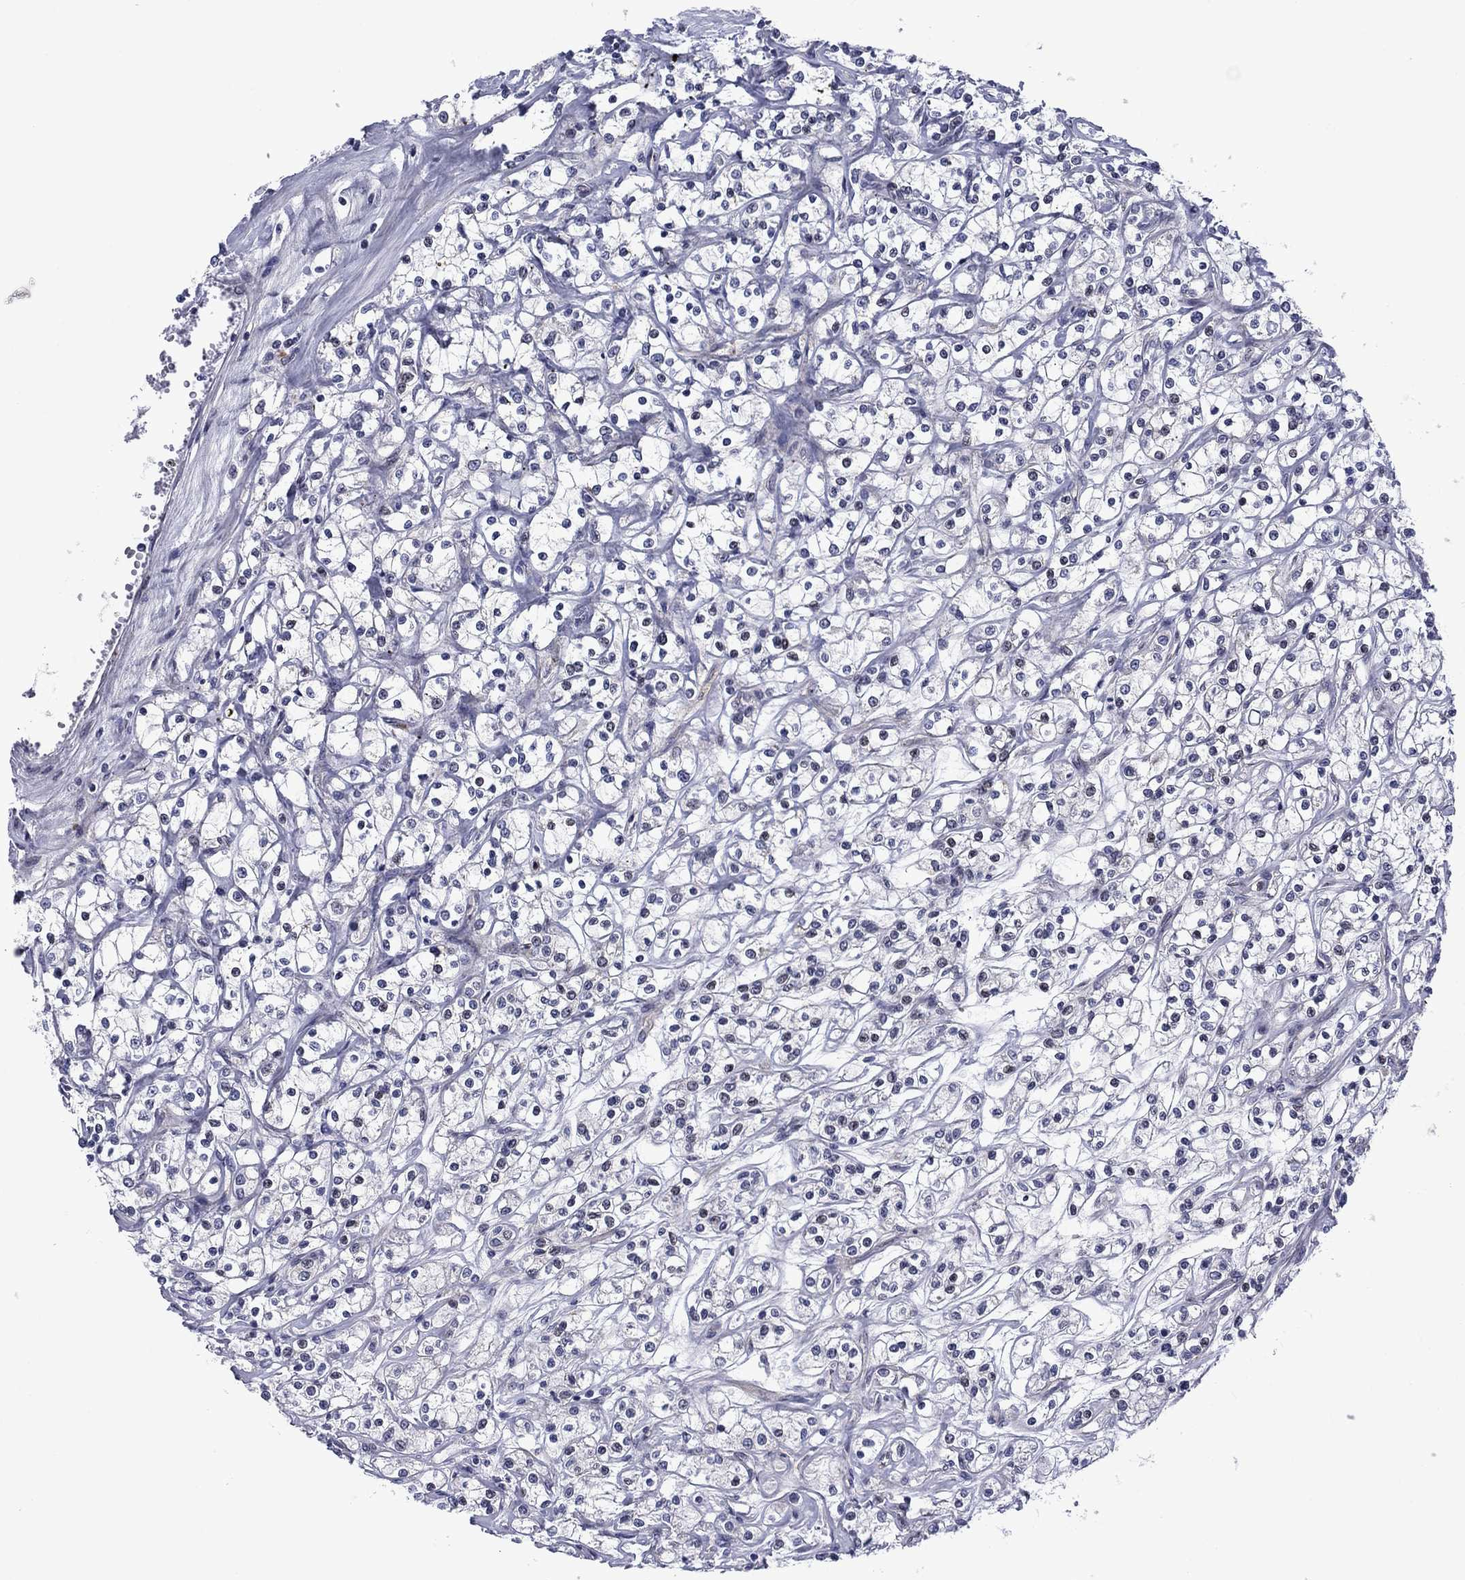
{"staining": {"intensity": "negative", "quantity": "none", "location": "none"}, "tissue": "renal cancer", "cell_type": "Tumor cells", "image_type": "cancer", "snomed": [{"axis": "morphology", "description": "Adenocarcinoma, NOS"}, {"axis": "topography", "description": "Kidney"}], "caption": "Renal cancer (adenocarcinoma) was stained to show a protein in brown. There is no significant expression in tumor cells.", "gene": "SURF2", "patient": {"sex": "female", "age": 59}}